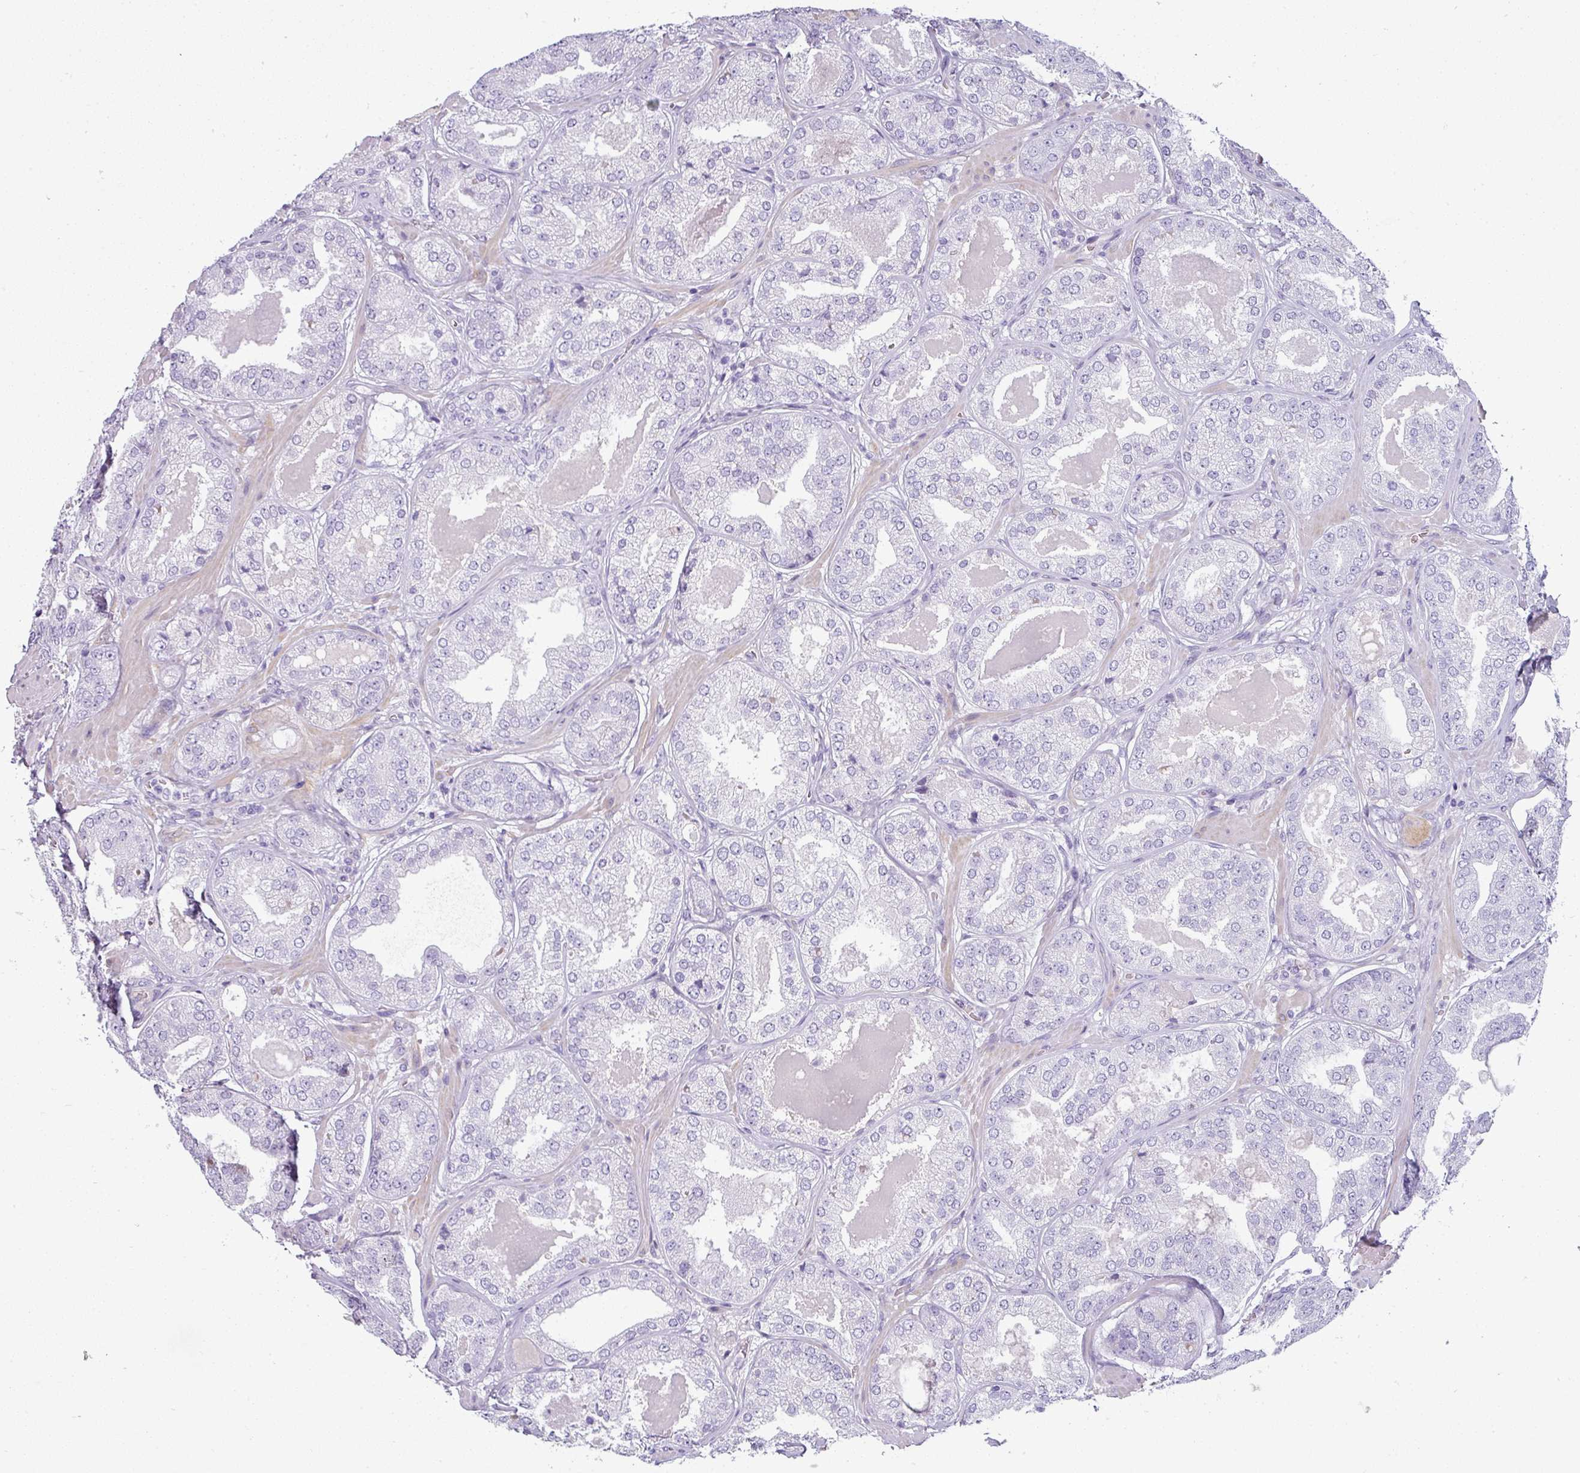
{"staining": {"intensity": "negative", "quantity": "none", "location": "none"}, "tissue": "prostate cancer", "cell_type": "Tumor cells", "image_type": "cancer", "snomed": [{"axis": "morphology", "description": "Adenocarcinoma, High grade"}, {"axis": "topography", "description": "Prostate"}], "caption": "This is a photomicrograph of IHC staining of prostate cancer, which shows no staining in tumor cells. The staining was performed using DAB to visualize the protein expression in brown, while the nuclei were stained in blue with hematoxylin (Magnification: 20x).", "gene": "VCX2", "patient": {"sex": "male", "age": 63}}